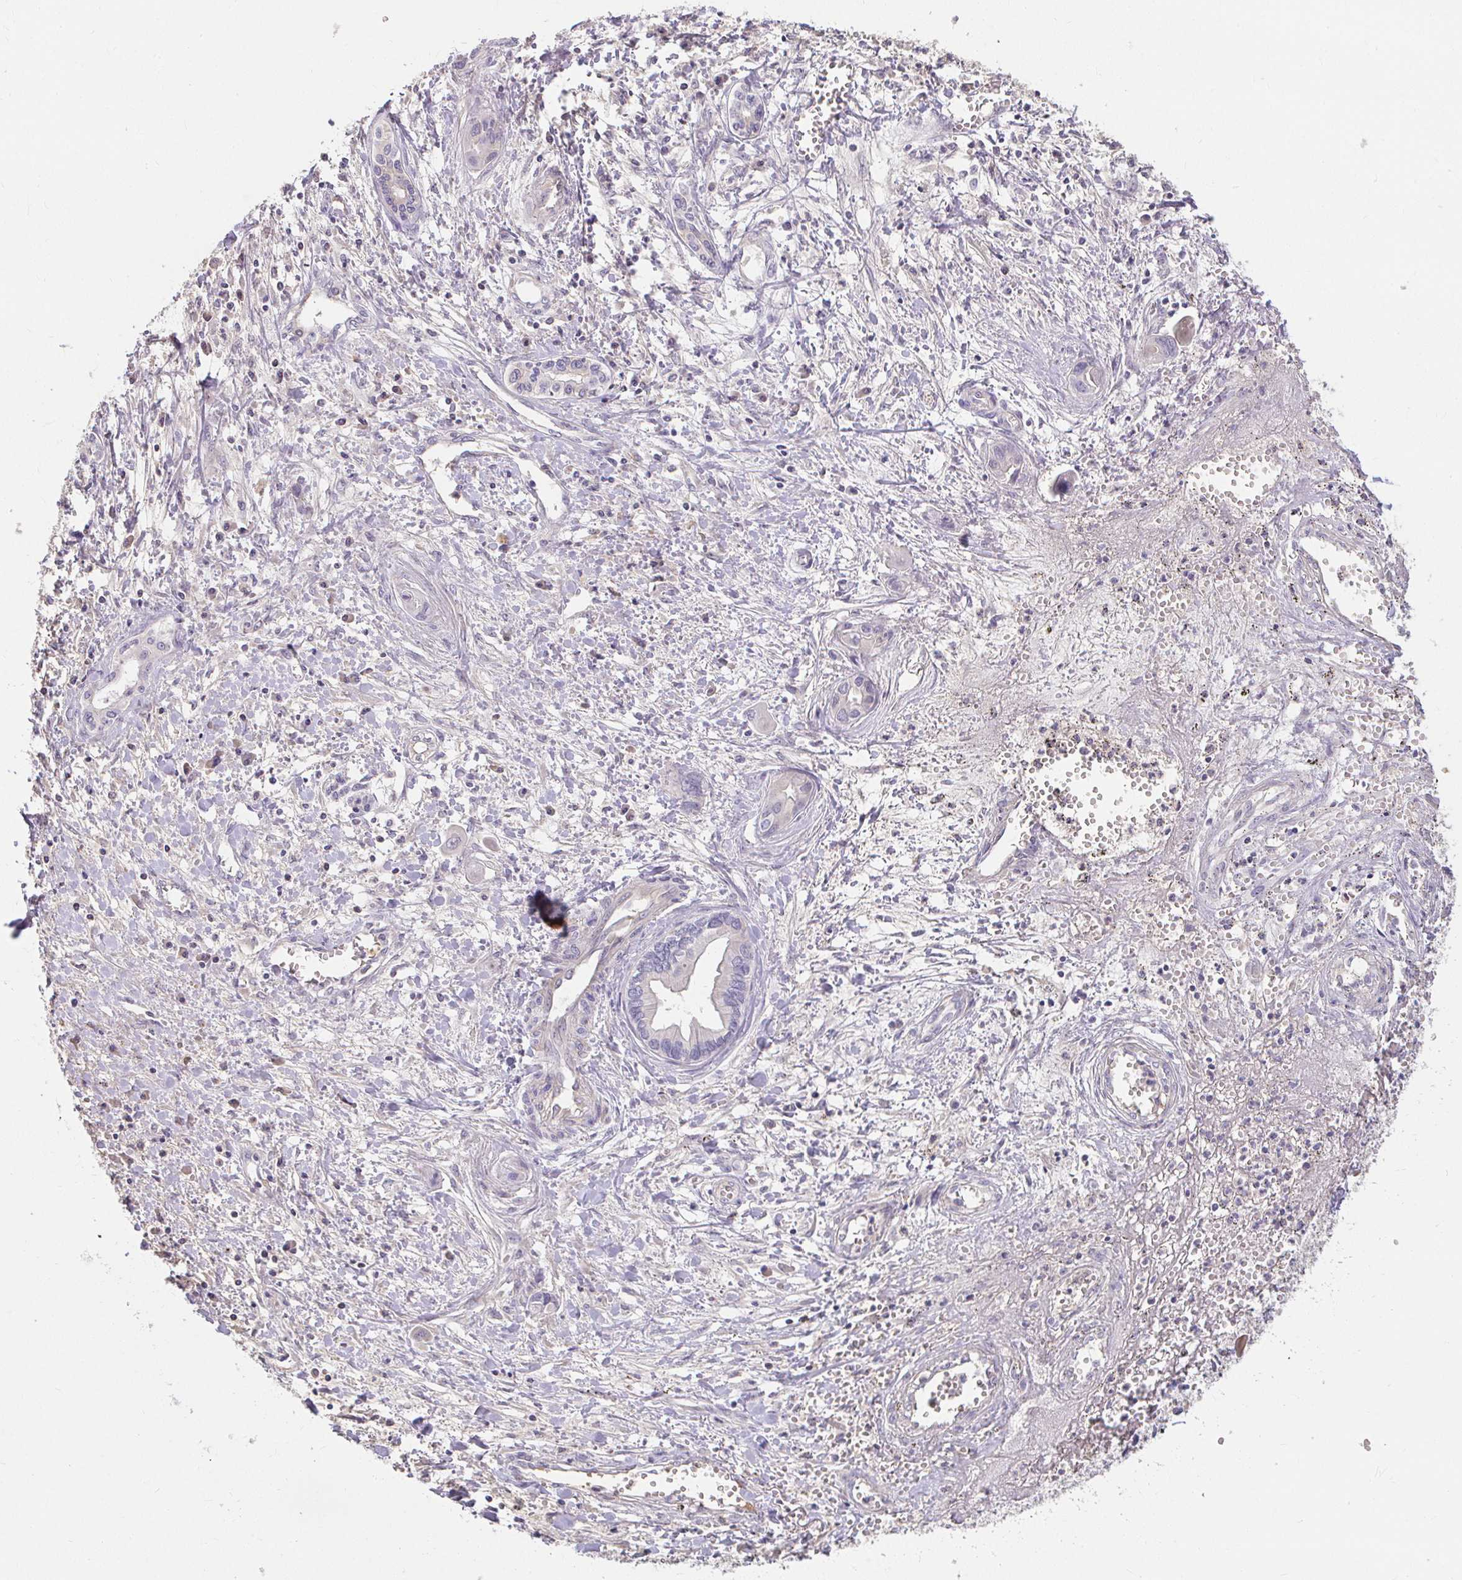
{"staining": {"intensity": "negative", "quantity": "none", "location": "none"}, "tissue": "liver cancer", "cell_type": "Tumor cells", "image_type": "cancer", "snomed": [{"axis": "morphology", "description": "Cholangiocarcinoma"}, {"axis": "topography", "description": "Liver"}], "caption": "Immunohistochemistry of liver cholangiocarcinoma displays no staining in tumor cells. (Stains: DAB IHC with hematoxylin counter stain, Microscopy: brightfield microscopy at high magnification).", "gene": "LOXL4", "patient": {"sex": "female", "age": 64}}